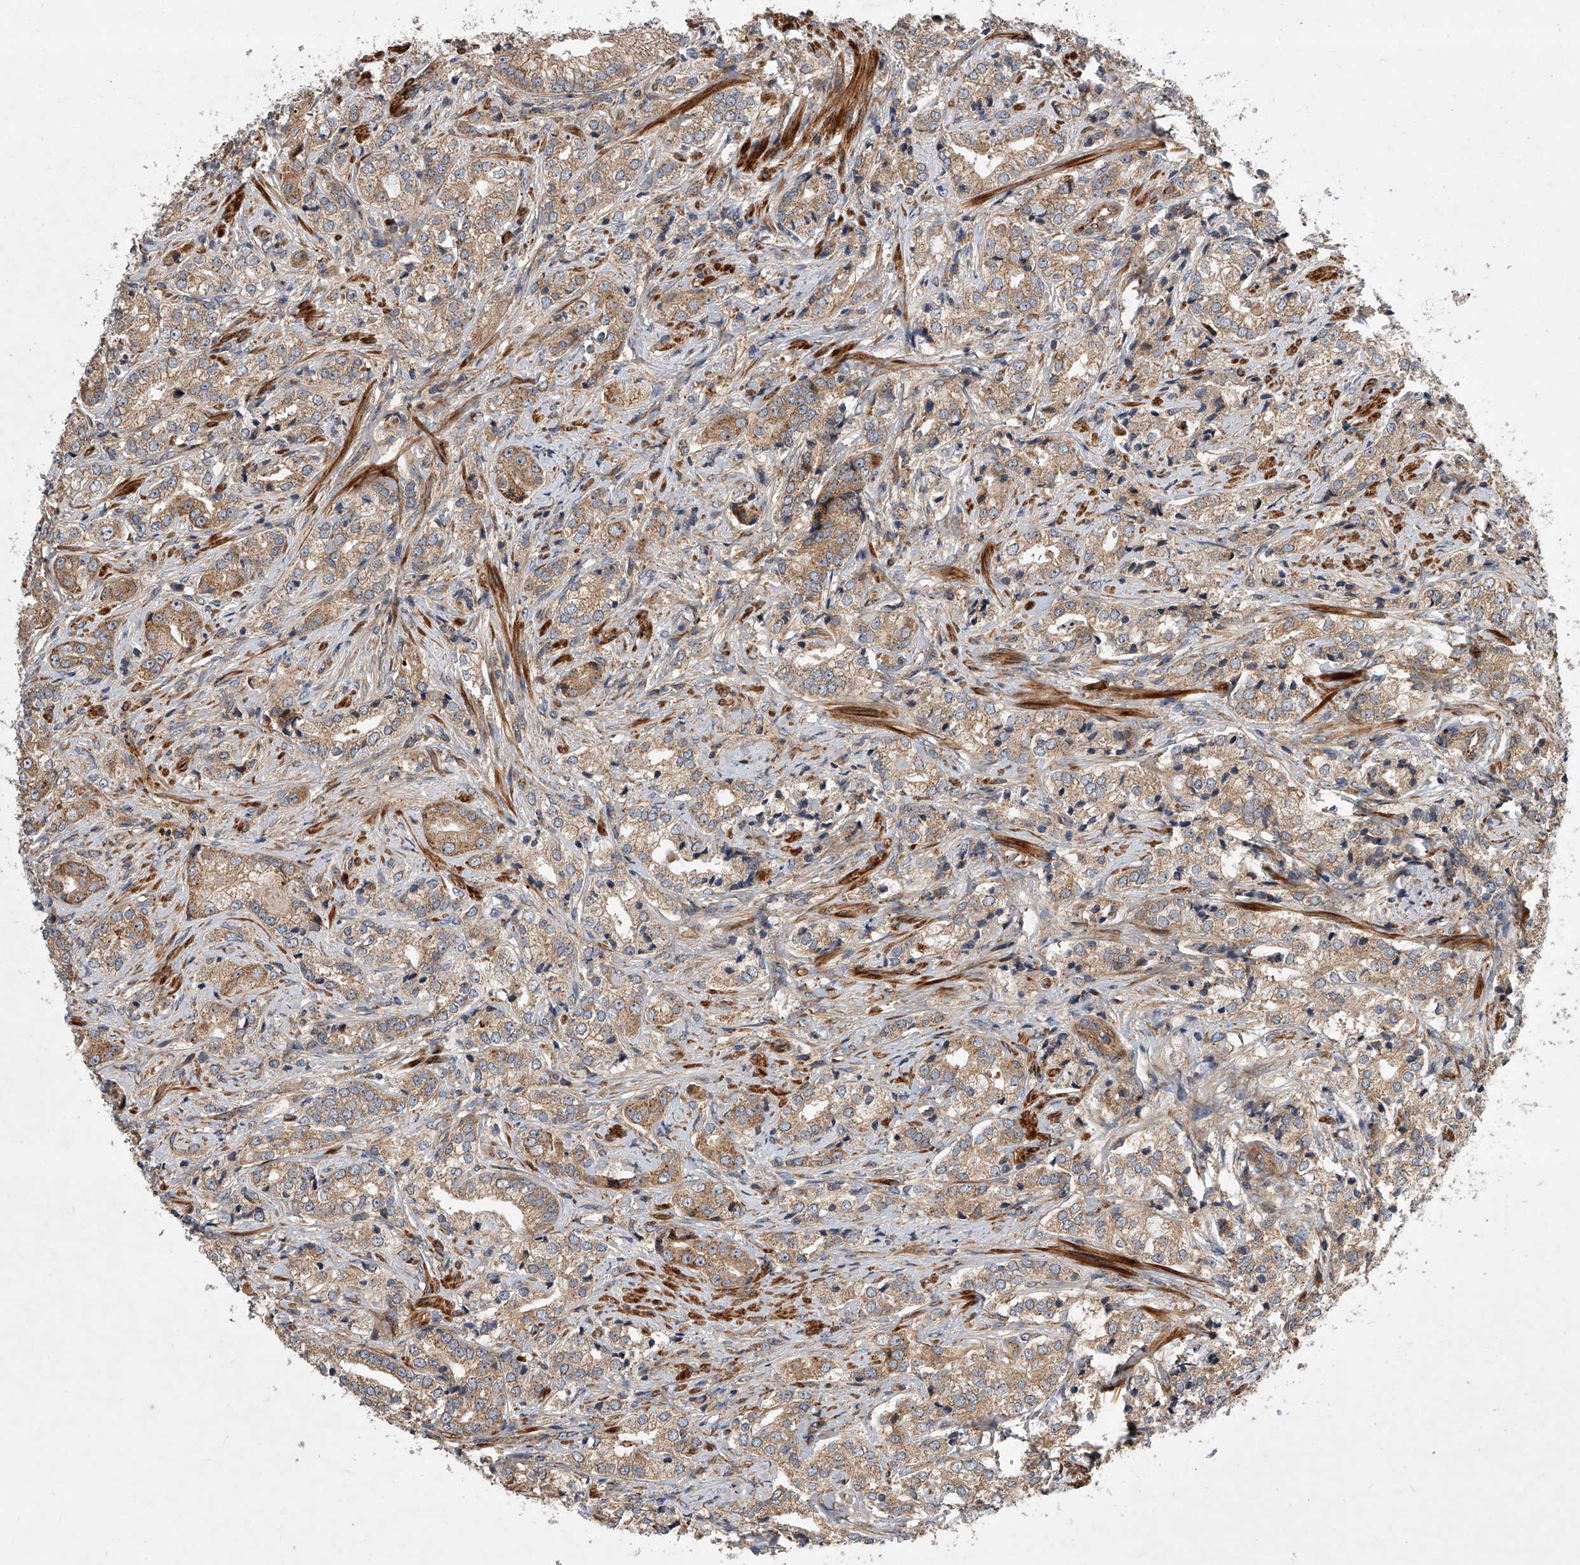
{"staining": {"intensity": "moderate", "quantity": ">75%", "location": "cytoplasmic/membranous"}, "tissue": "prostate cancer", "cell_type": "Tumor cells", "image_type": "cancer", "snomed": [{"axis": "morphology", "description": "Adenocarcinoma, High grade"}, {"axis": "topography", "description": "Prostate"}], "caption": "Immunohistochemistry (IHC) histopathology image of prostate adenocarcinoma (high-grade) stained for a protein (brown), which shows medium levels of moderate cytoplasmic/membranous positivity in approximately >75% of tumor cells.", "gene": "USP47", "patient": {"sex": "male", "age": 69}}